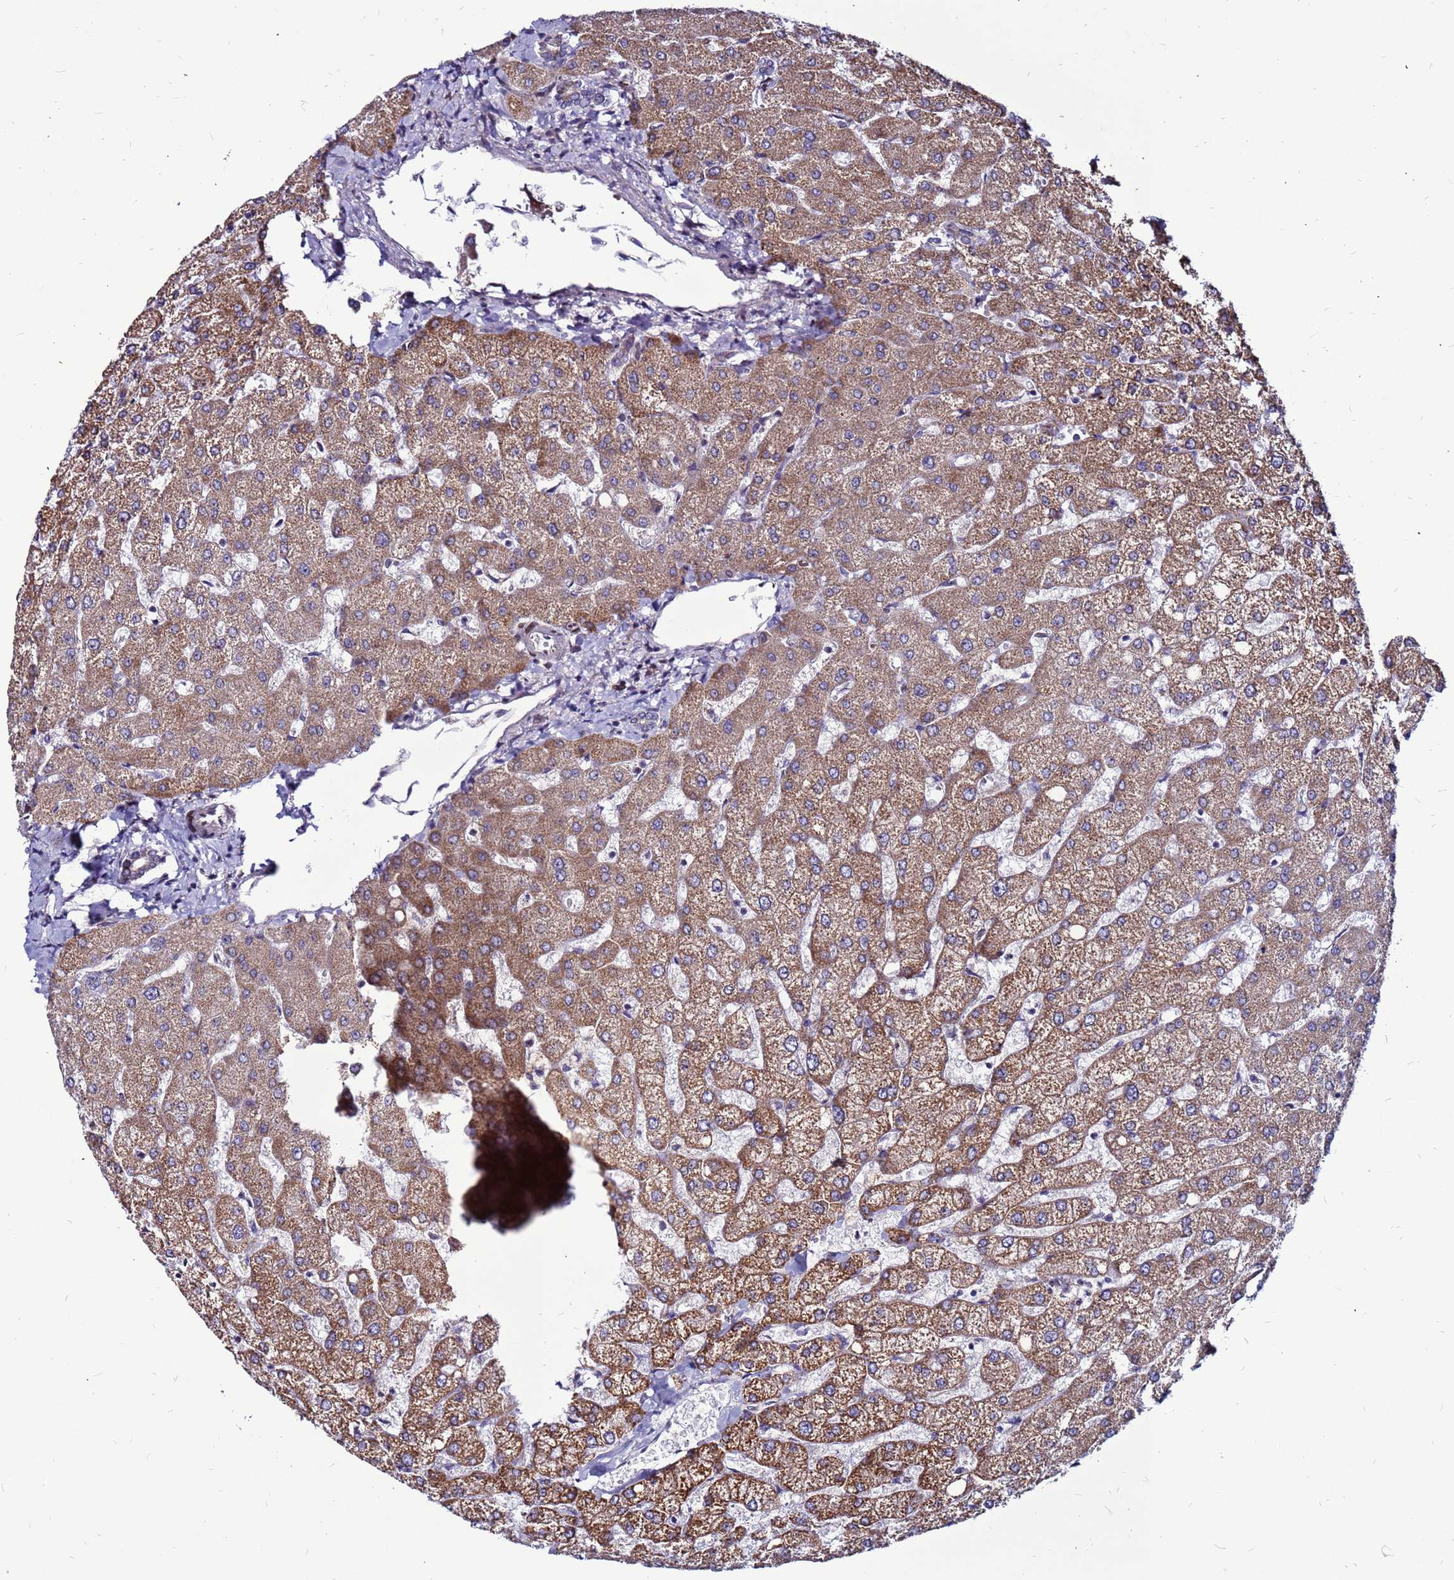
{"staining": {"intensity": "weak", "quantity": "25%-75%", "location": "cytoplasmic/membranous"}, "tissue": "liver", "cell_type": "Cholangiocytes", "image_type": "normal", "snomed": [{"axis": "morphology", "description": "Normal tissue, NOS"}, {"axis": "topography", "description": "Liver"}], "caption": "A low amount of weak cytoplasmic/membranous positivity is appreciated in approximately 25%-75% of cholangiocytes in unremarkable liver. (brown staining indicates protein expression, while blue staining denotes nuclei).", "gene": "CCDC71", "patient": {"sex": "female", "age": 54}}